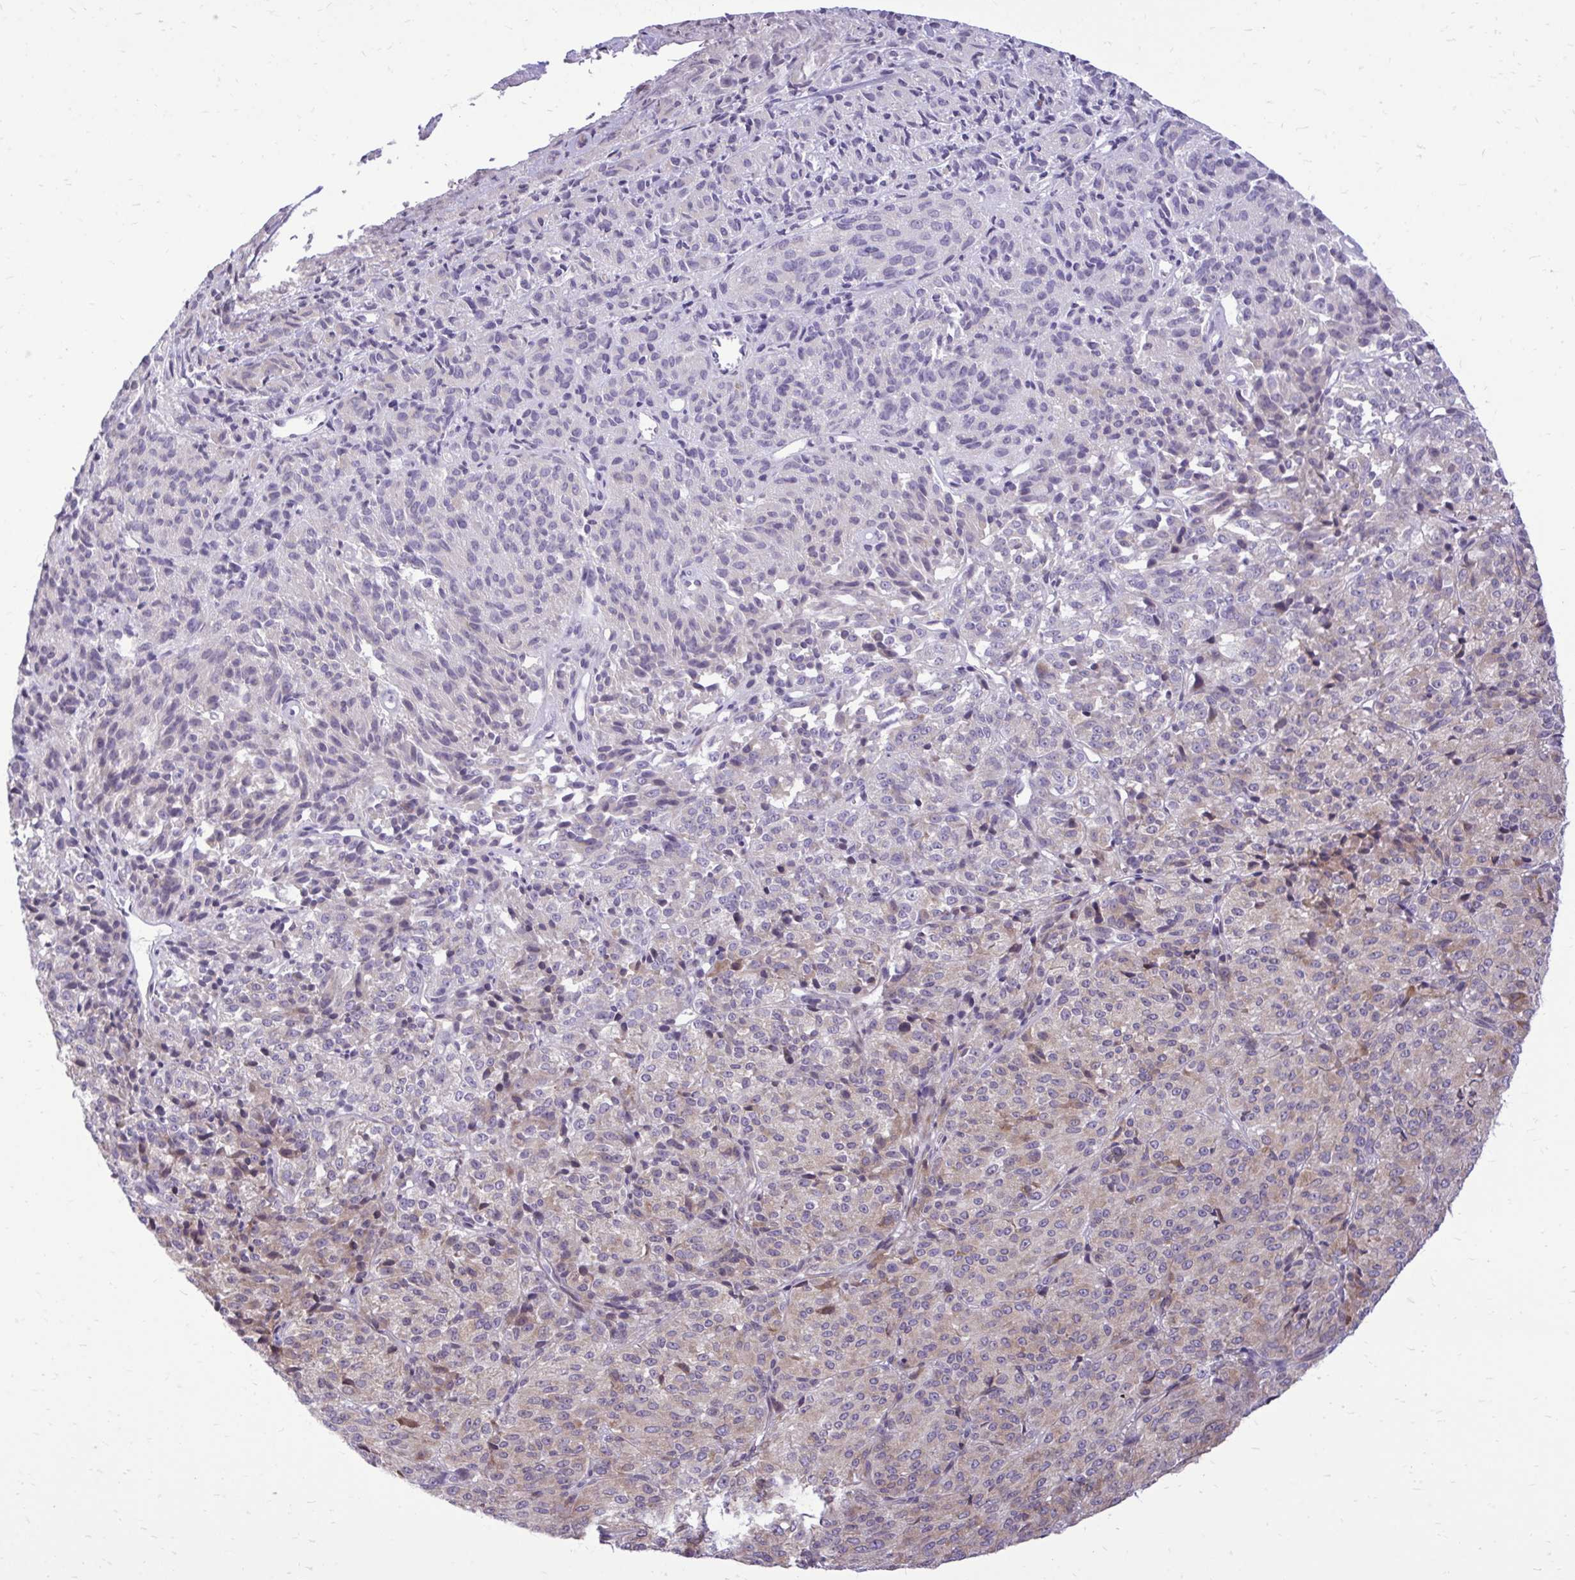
{"staining": {"intensity": "moderate", "quantity": "25%-75%", "location": "cytoplasmic/membranous"}, "tissue": "melanoma", "cell_type": "Tumor cells", "image_type": "cancer", "snomed": [{"axis": "morphology", "description": "Malignant melanoma, Metastatic site"}, {"axis": "topography", "description": "Brain"}], "caption": "Immunohistochemistry staining of malignant melanoma (metastatic site), which exhibits medium levels of moderate cytoplasmic/membranous staining in approximately 25%-75% of tumor cells indicating moderate cytoplasmic/membranous protein positivity. The staining was performed using DAB (3,3'-diaminobenzidine) (brown) for protein detection and nuclei were counterstained in hematoxylin (blue).", "gene": "METTL9", "patient": {"sex": "female", "age": 56}}